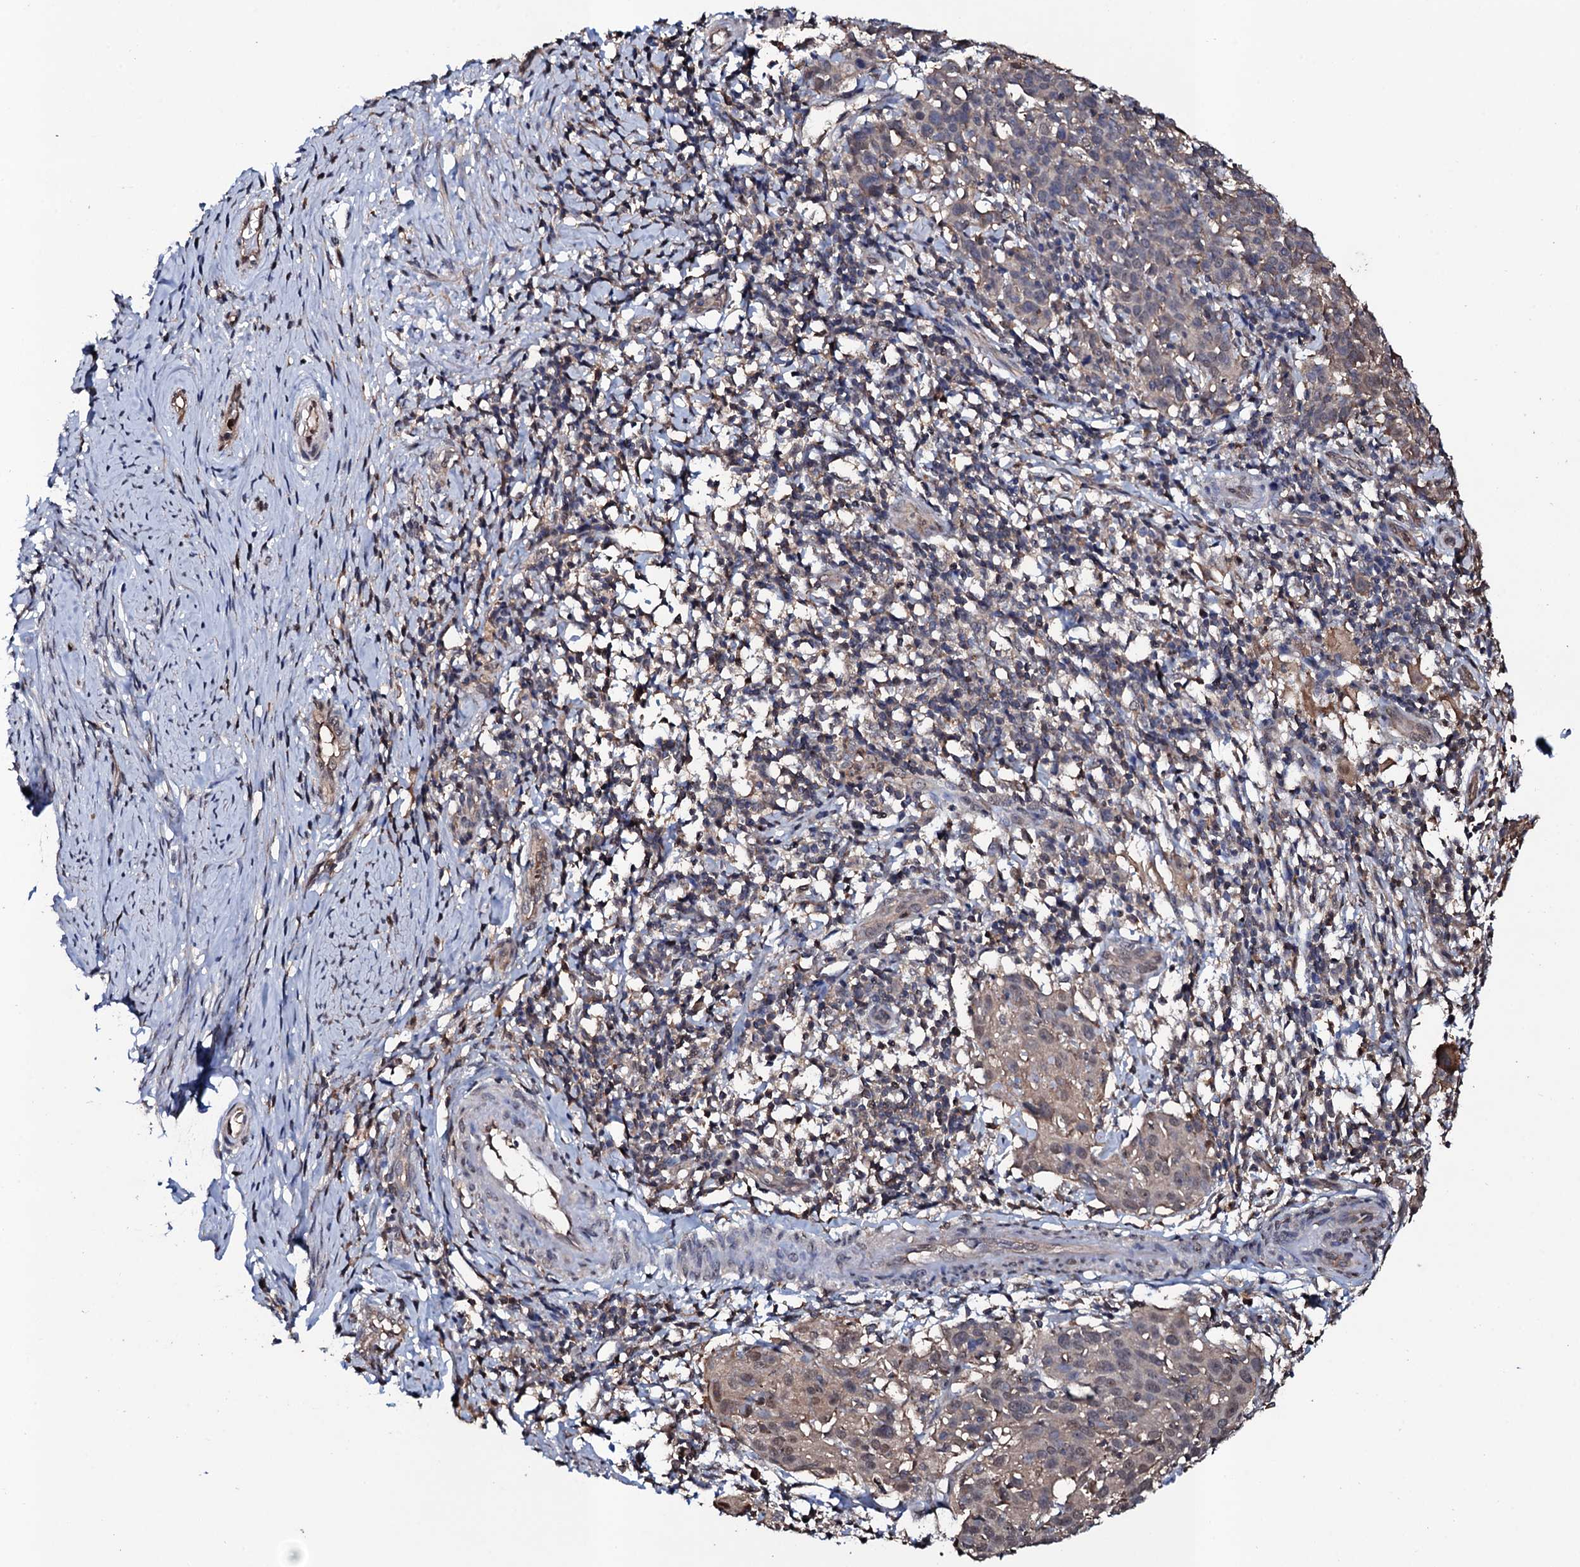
{"staining": {"intensity": "weak", "quantity": "25%-75%", "location": "nuclear"}, "tissue": "cervical cancer", "cell_type": "Tumor cells", "image_type": "cancer", "snomed": [{"axis": "morphology", "description": "Squamous cell carcinoma, NOS"}, {"axis": "topography", "description": "Cervix"}], "caption": "Cervical squamous cell carcinoma stained for a protein (brown) demonstrates weak nuclear positive staining in about 25%-75% of tumor cells.", "gene": "COG6", "patient": {"sex": "female", "age": 50}}